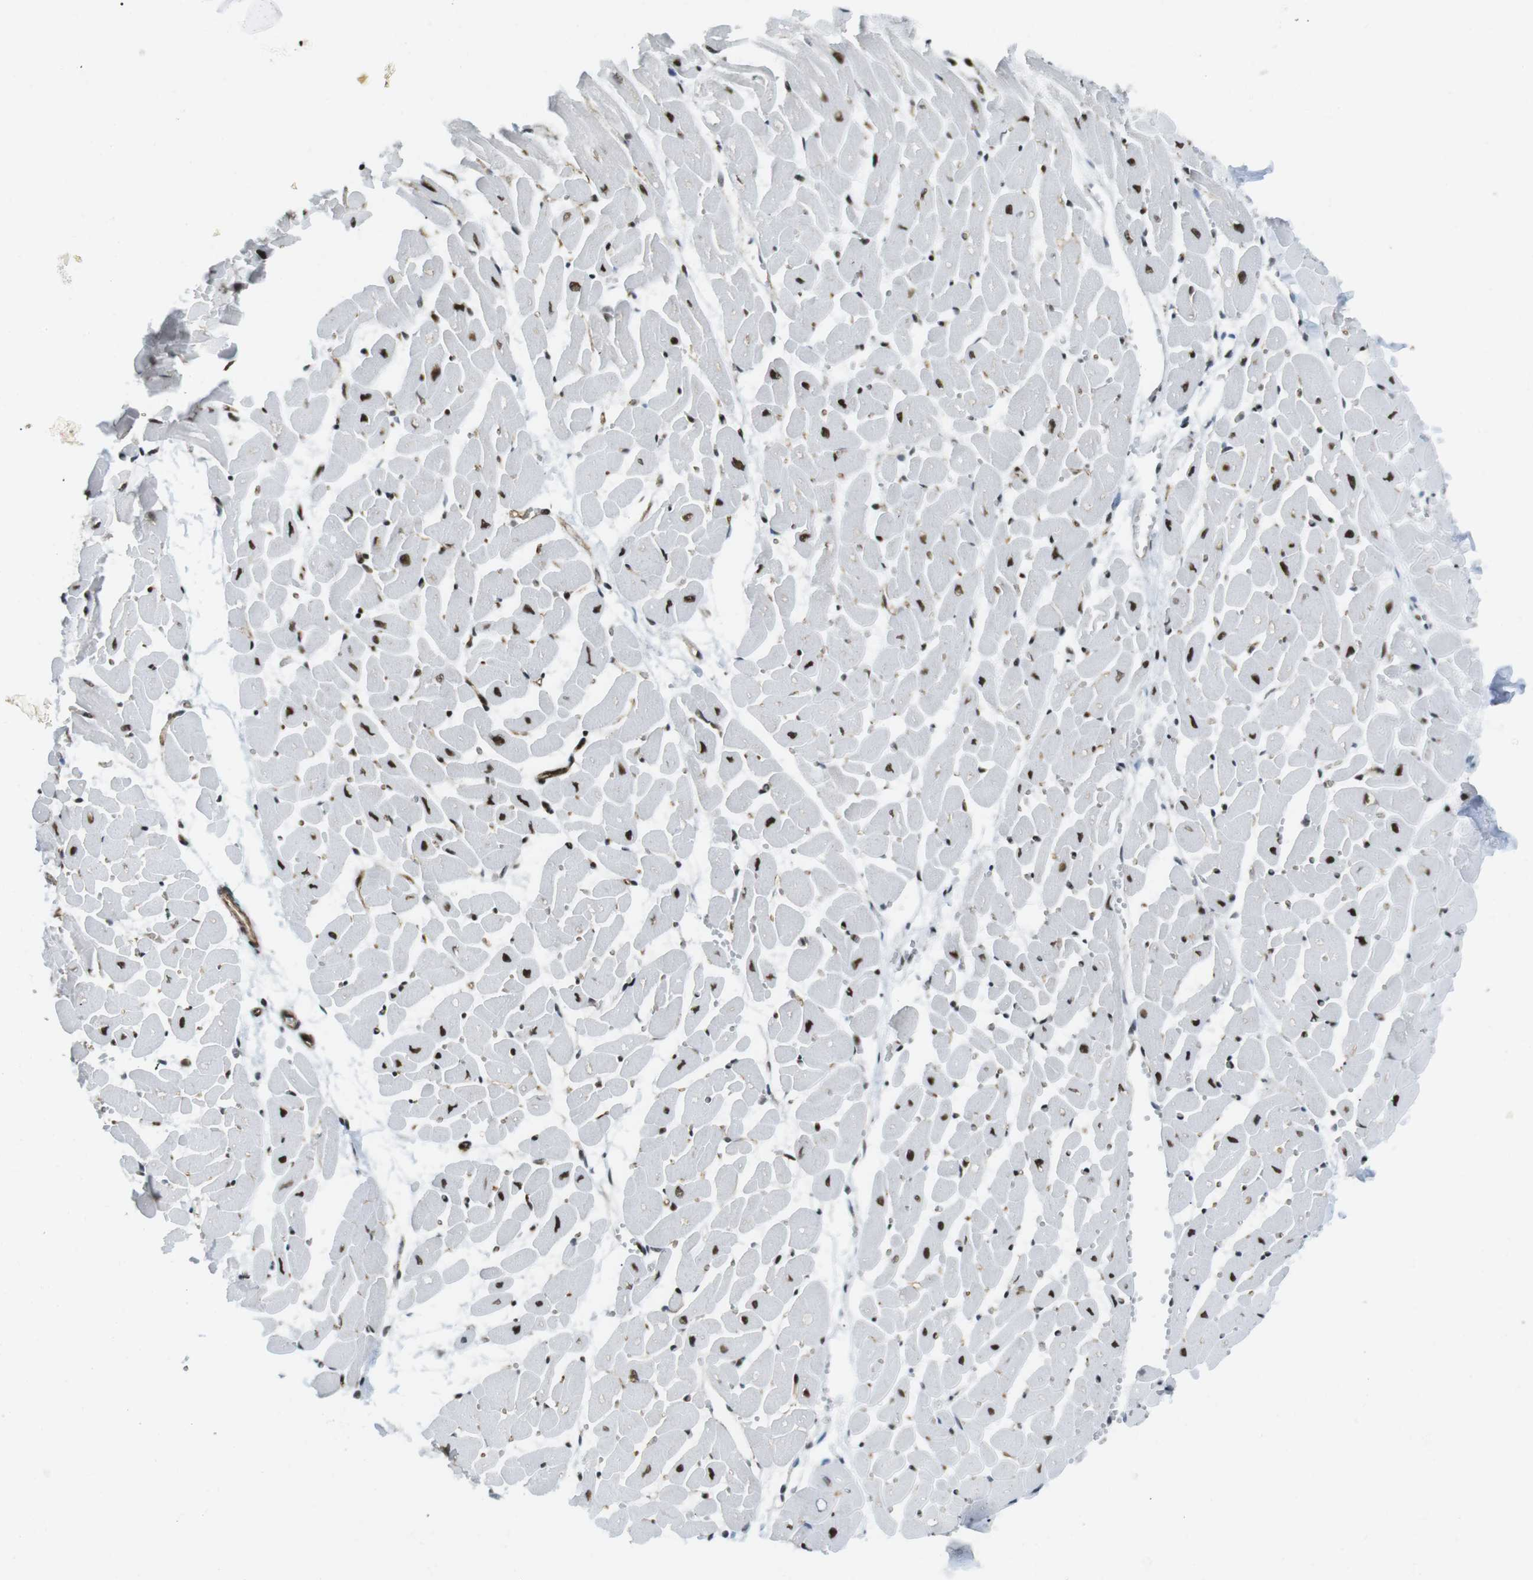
{"staining": {"intensity": "strong", "quantity": ">75%", "location": "nuclear"}, "tissue": "heart muscle", "cell_type": "Cardiomyocytes", "image_type": "normal", "snomed": [{"axis": "morphology", "description": "Normal tissue, NOS"}, {"axis": "topography", "description": "Heart"}], "caption": "Strong nuclear protein staining is seen in about >75% of cardiomyocytes in heart muscle. (IHC, brightfield microscopy, high magnification).", "gene": "ARID1A", "patient": {"sex": "female", "age": 19}}